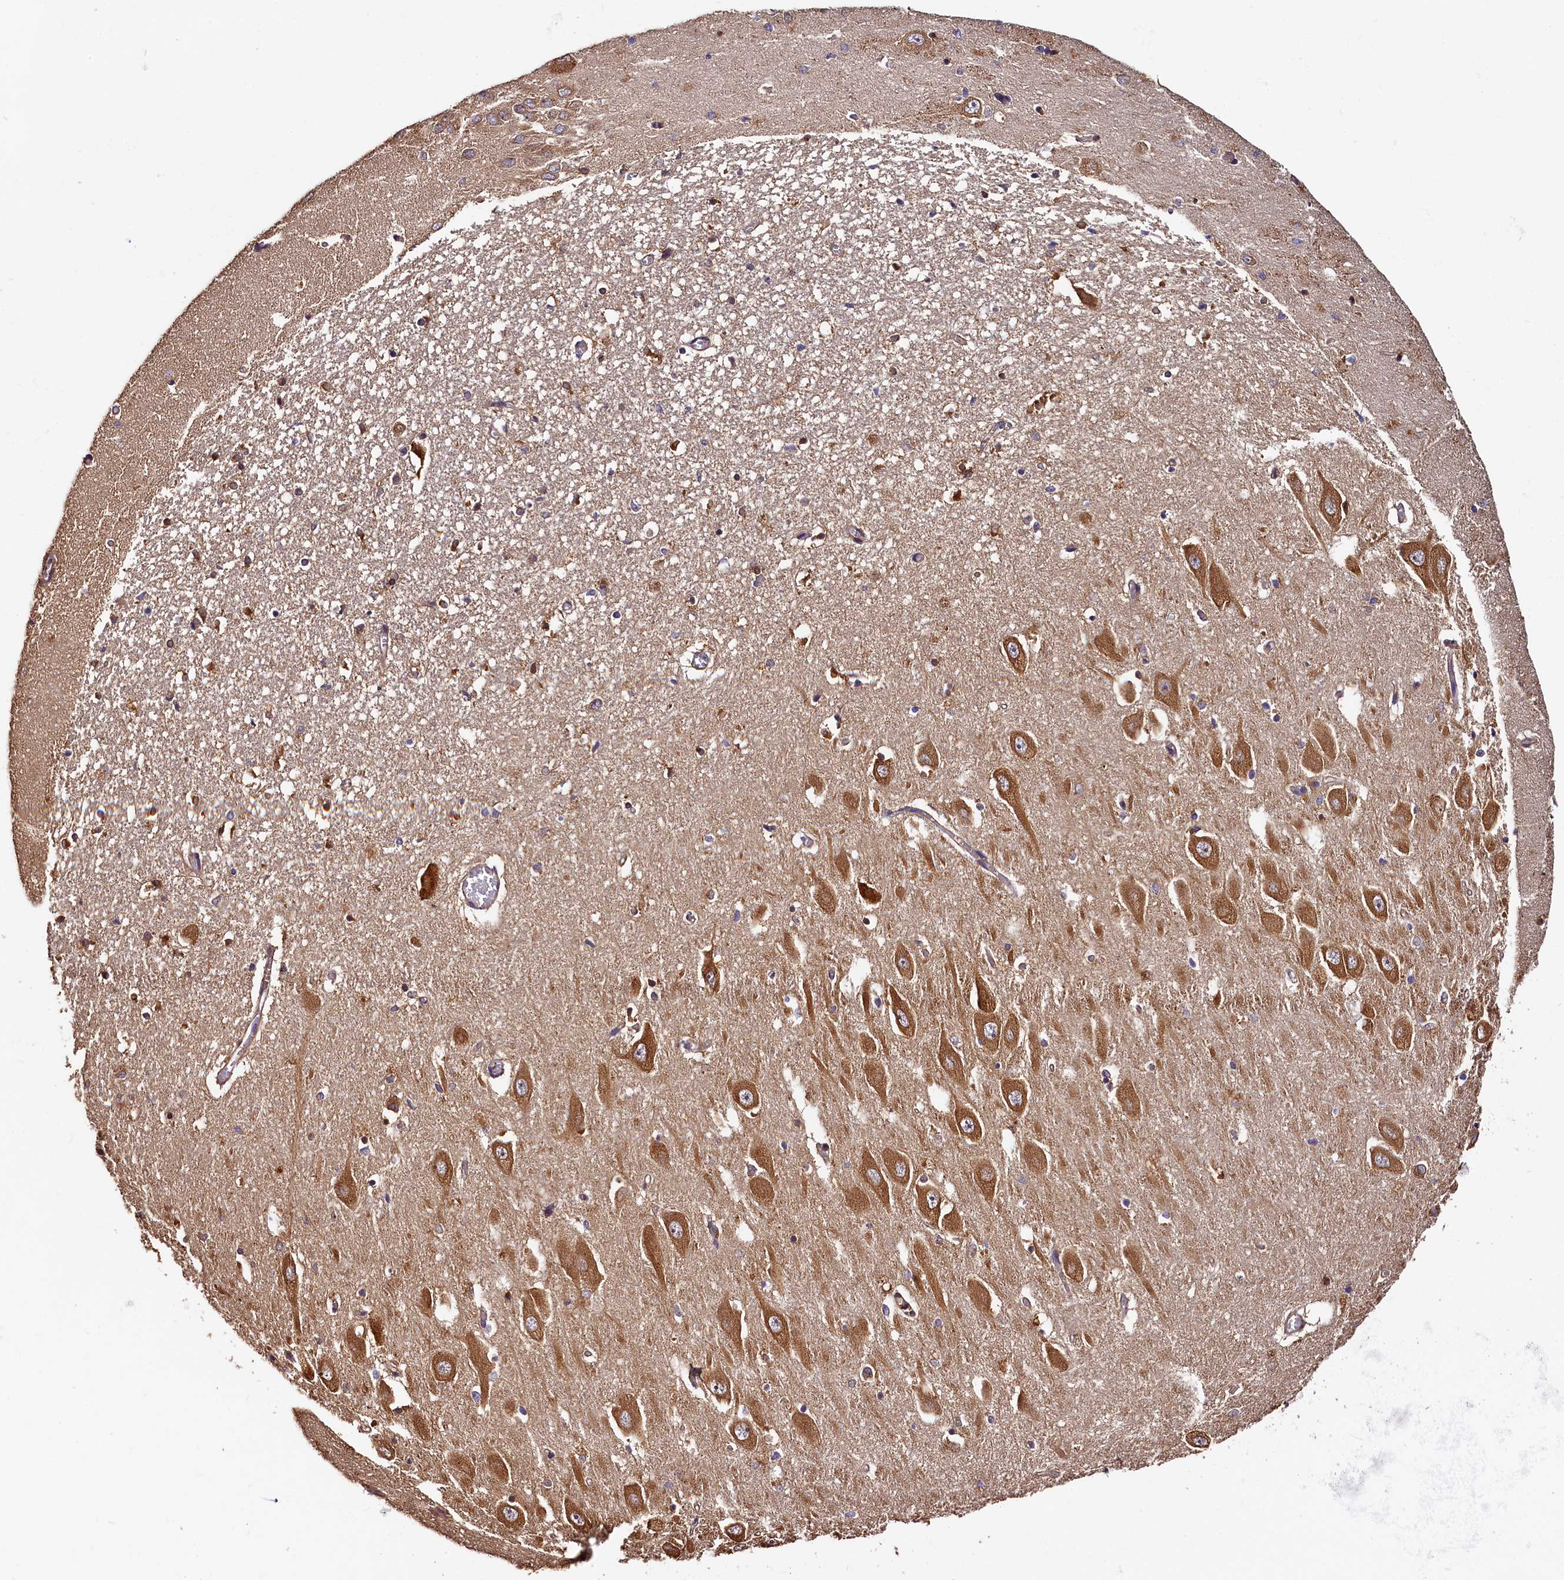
{"staining": {"intensity": "negative", "quantity": "none", "location": "none"}, "tissue": "hippocampus", "cell_type": "Glial cells", "image_type": "normal", "snomed": [{"axis": "morphology", "description": "Normal tissue, NOS"}, {"axis": "topography", "description": "Hippocampus"}], "caption": "Immunohistochemistry histopathology image of benign hippocampus: hippocampus stained with DAB exhibits no significant protein staining in glial cells. (Brightfield microscopy of DAB immunohistochemistry at high magnification).", "gene": "HMOX2", "patient": {"sex": "female", "age": 64}}